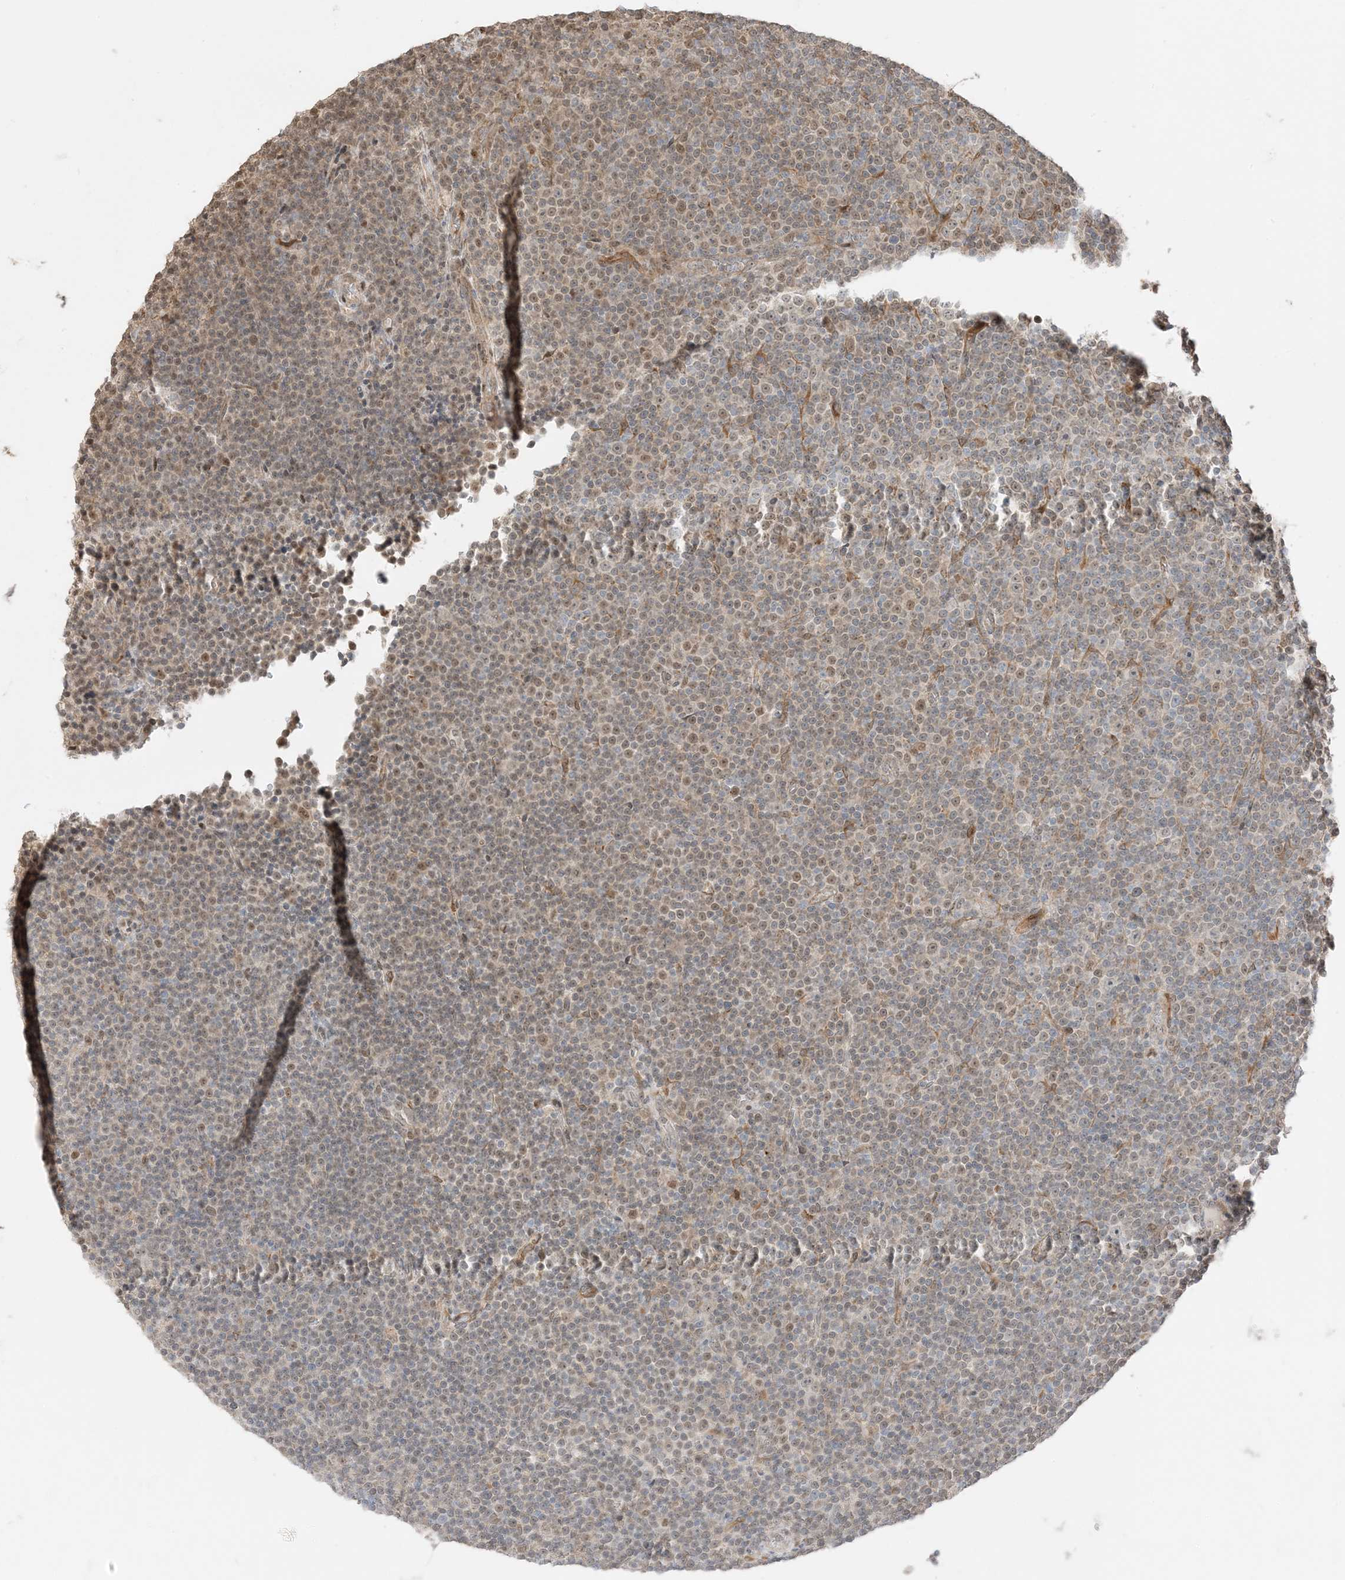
{"staining": {"intensity": "weak", "quantity": "25%-75%", "location": "nuclear"}, "tissue": "lymphoma", "cell_type": "Tumor cells", "image_type": "cancer", "snomed": [{"axis": "morphology", "description": "Malignant lymphoma, non-Hodgkin's type, Low grade"}, {"axis": "topography", "description": "Lymph node"}], "caption": "A low amount of weak nuclear staining is identified in approximately 25%-75% of tumor cells in low-grade malignant lymphoma, non-Hodgkin's type tissue.", "gene": "ZBTB41", "patient": {"sex": "female", "age": 67}}